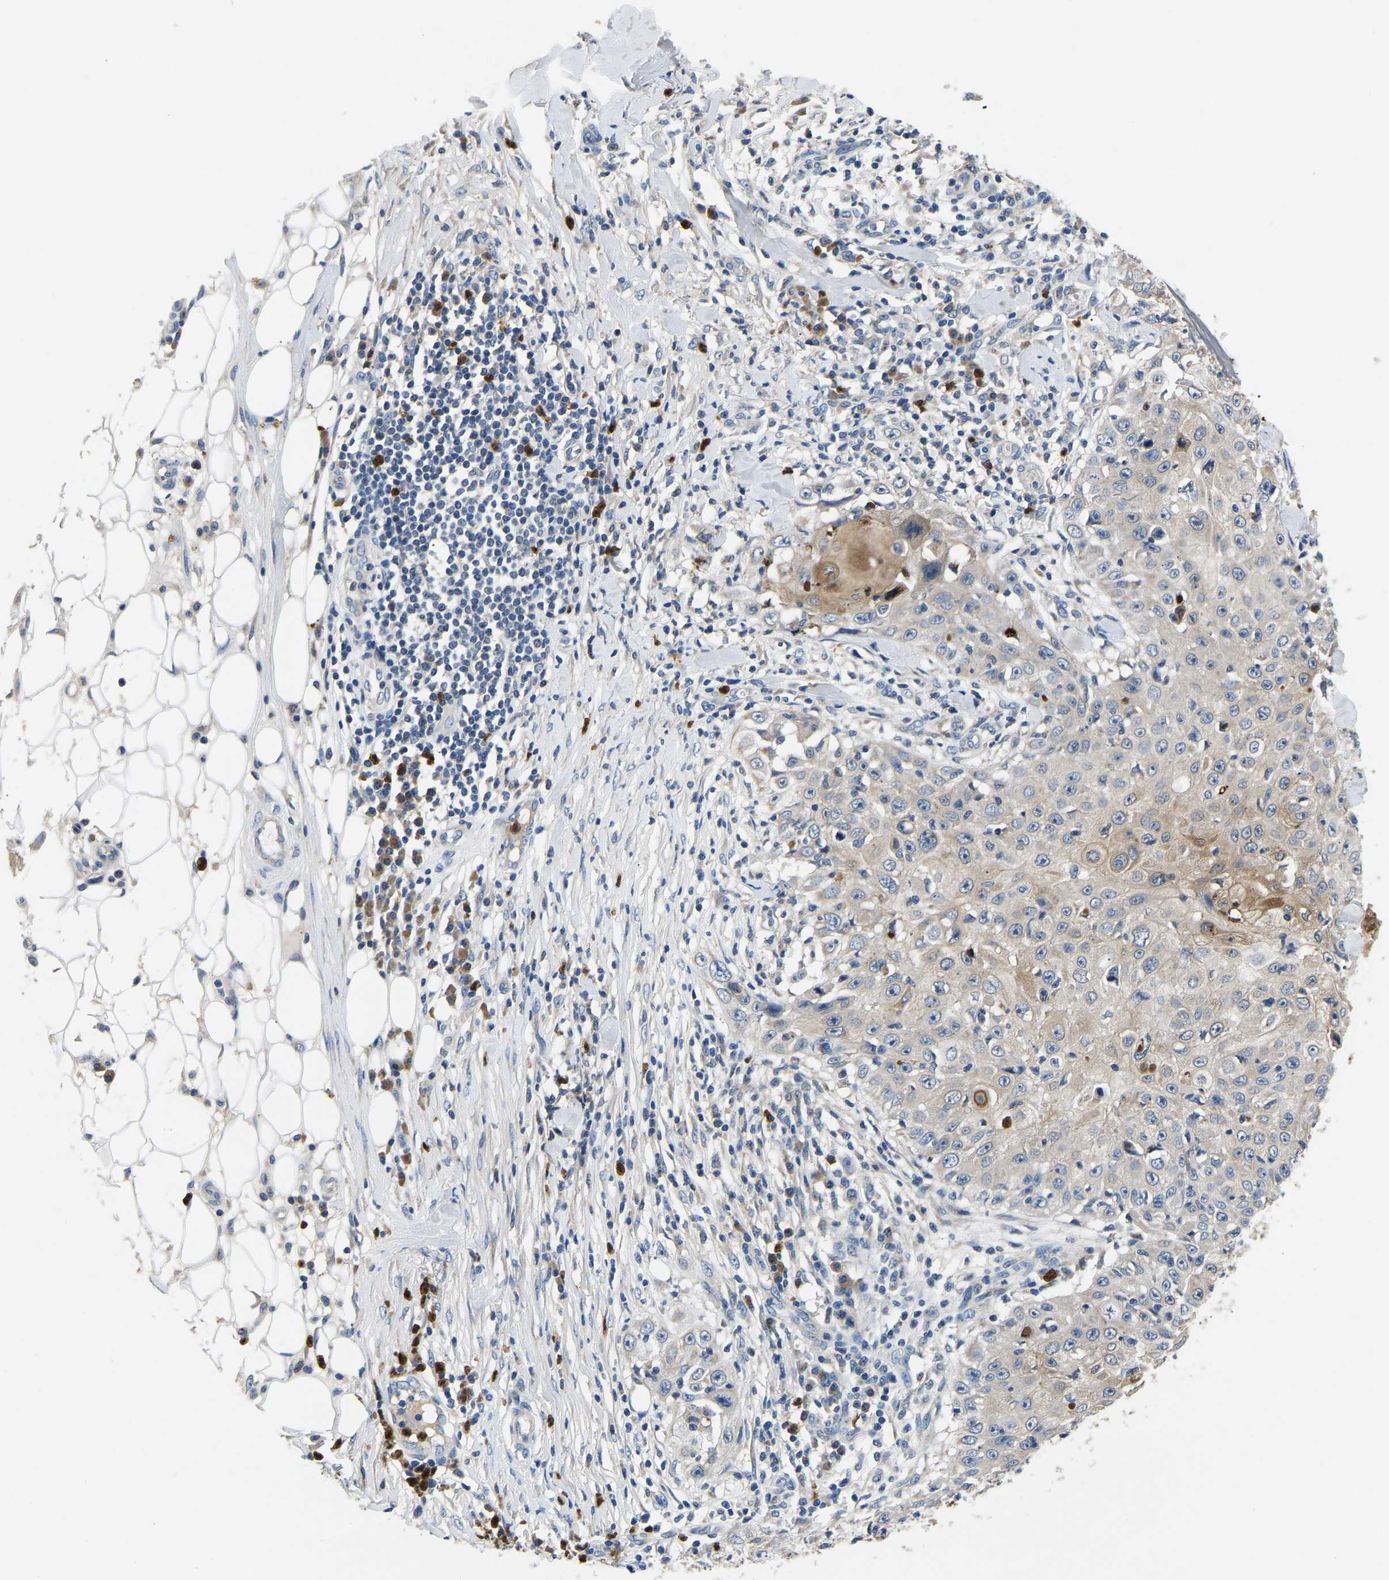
{"staining": {"intensity": "weak", "quantity": "<25%", "location": "cytoplasmic/membranous"}, "tissue": "skin cancer", "cell_type": "Tumor cells", "image_type": "cancer", "snomed": [{"axis": "morphology", "description": "Squamous cell carcinoma, NOS"}, {"axis": "topography", "description": "Skin"}], "caption": "Micrograph shows no protein positivity in tumor cells of skin cancer (squamous cell carcinoma) tissue.", "gene": "TOR1B", "patient": {"sex": "male", "age": 86}}